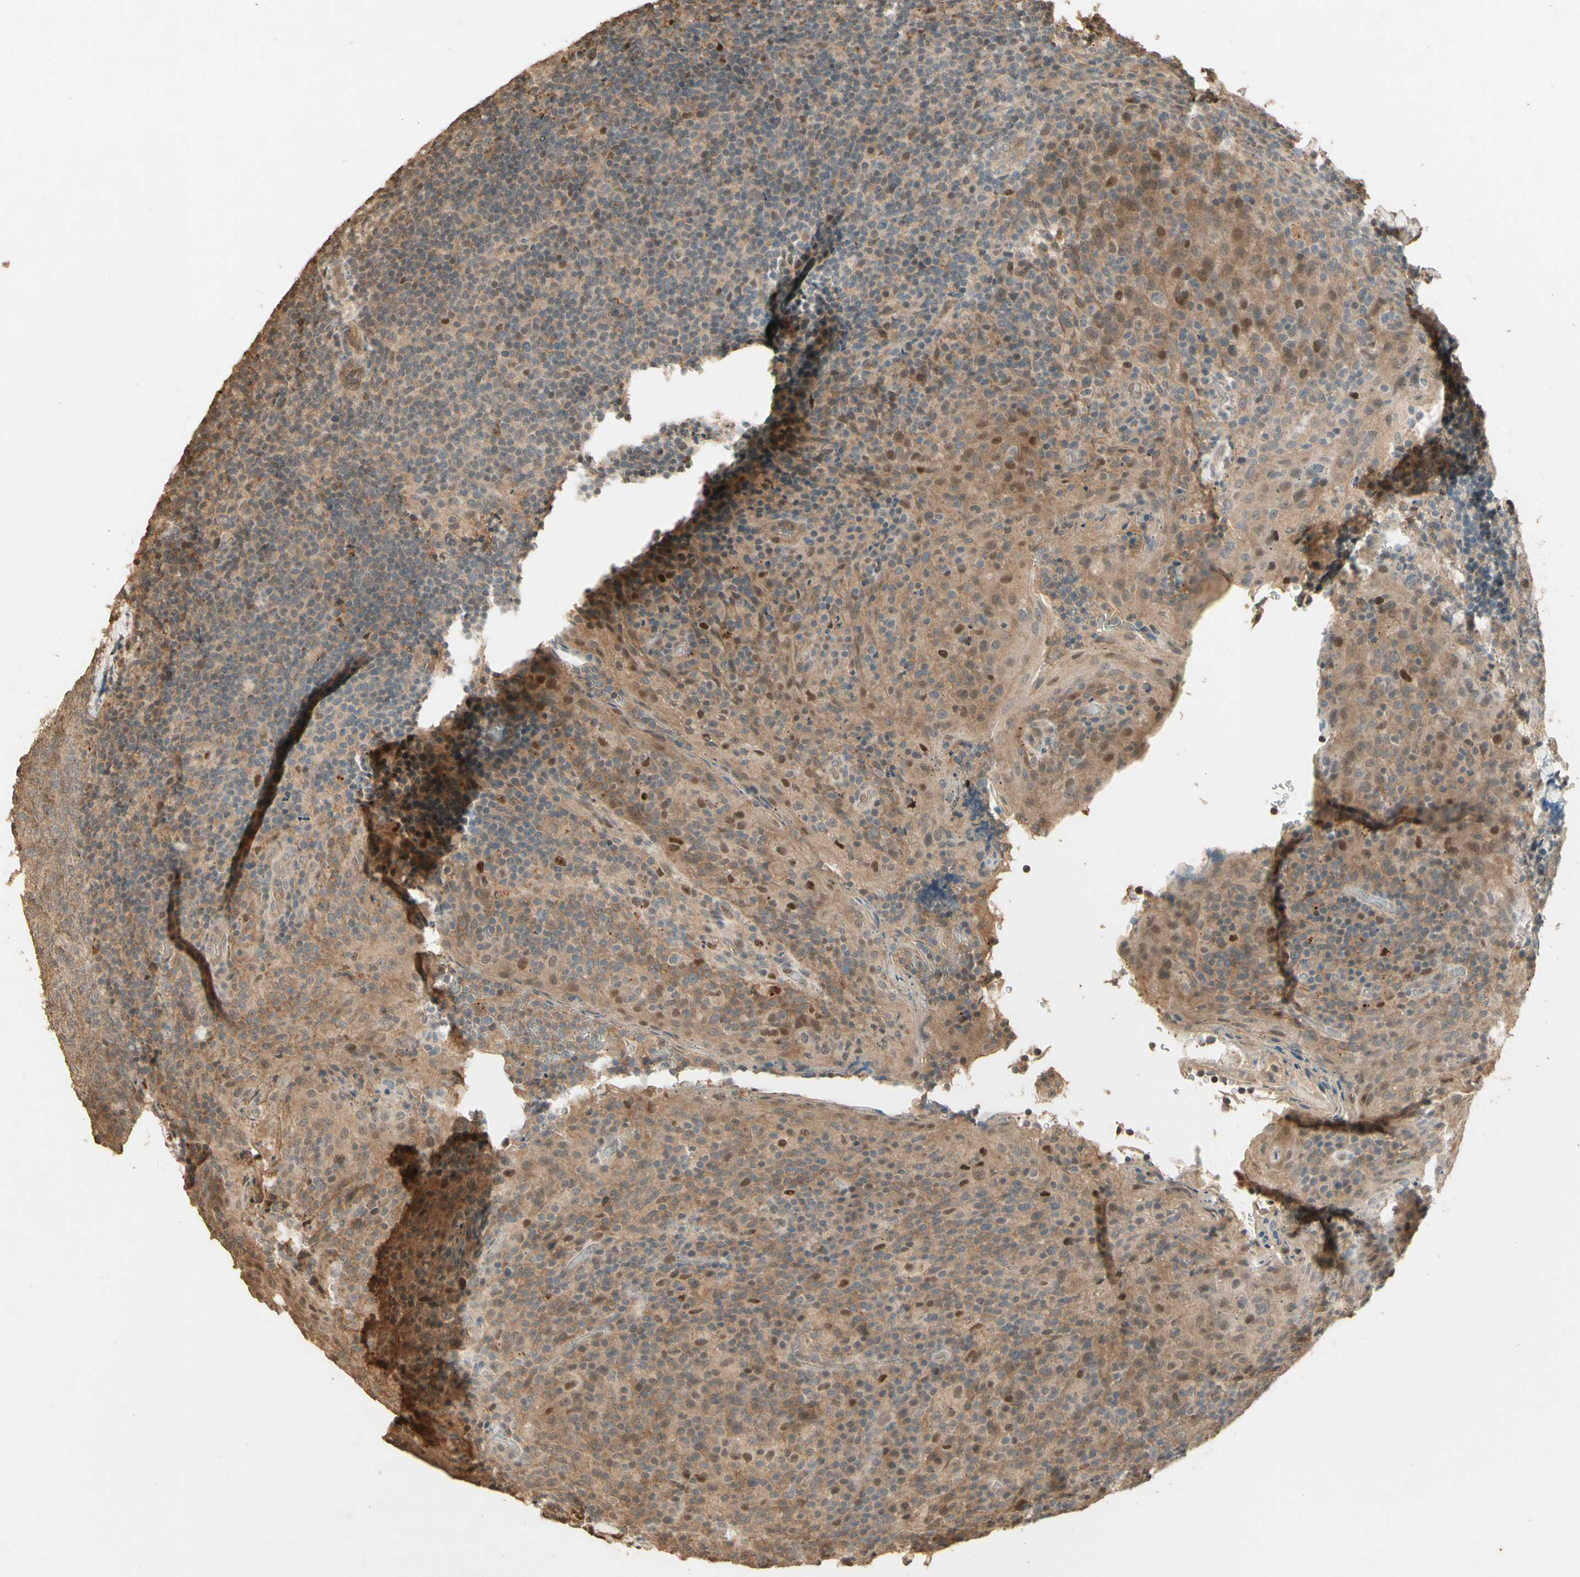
{"staining": {"intensity": "negative", "quantity": "none", "location": "none"}, "tissue": "tonsil", "cell_type": "Germinal center cells", "image_type": "normal", "snomed": [{"axis": "morphology", "description": "Normal tissue, NOS"}, {"axis": "topography", "description": "Tonsil"}], "caption": "Germinal center cells show no significant positivity in normal tonsil. (DAB (3,3'-diaminobenzidine) immunohistochemistry (IHC), high magnification).", "gene": "SMAD9", "patient": {"sex": "male", "age": 17}}